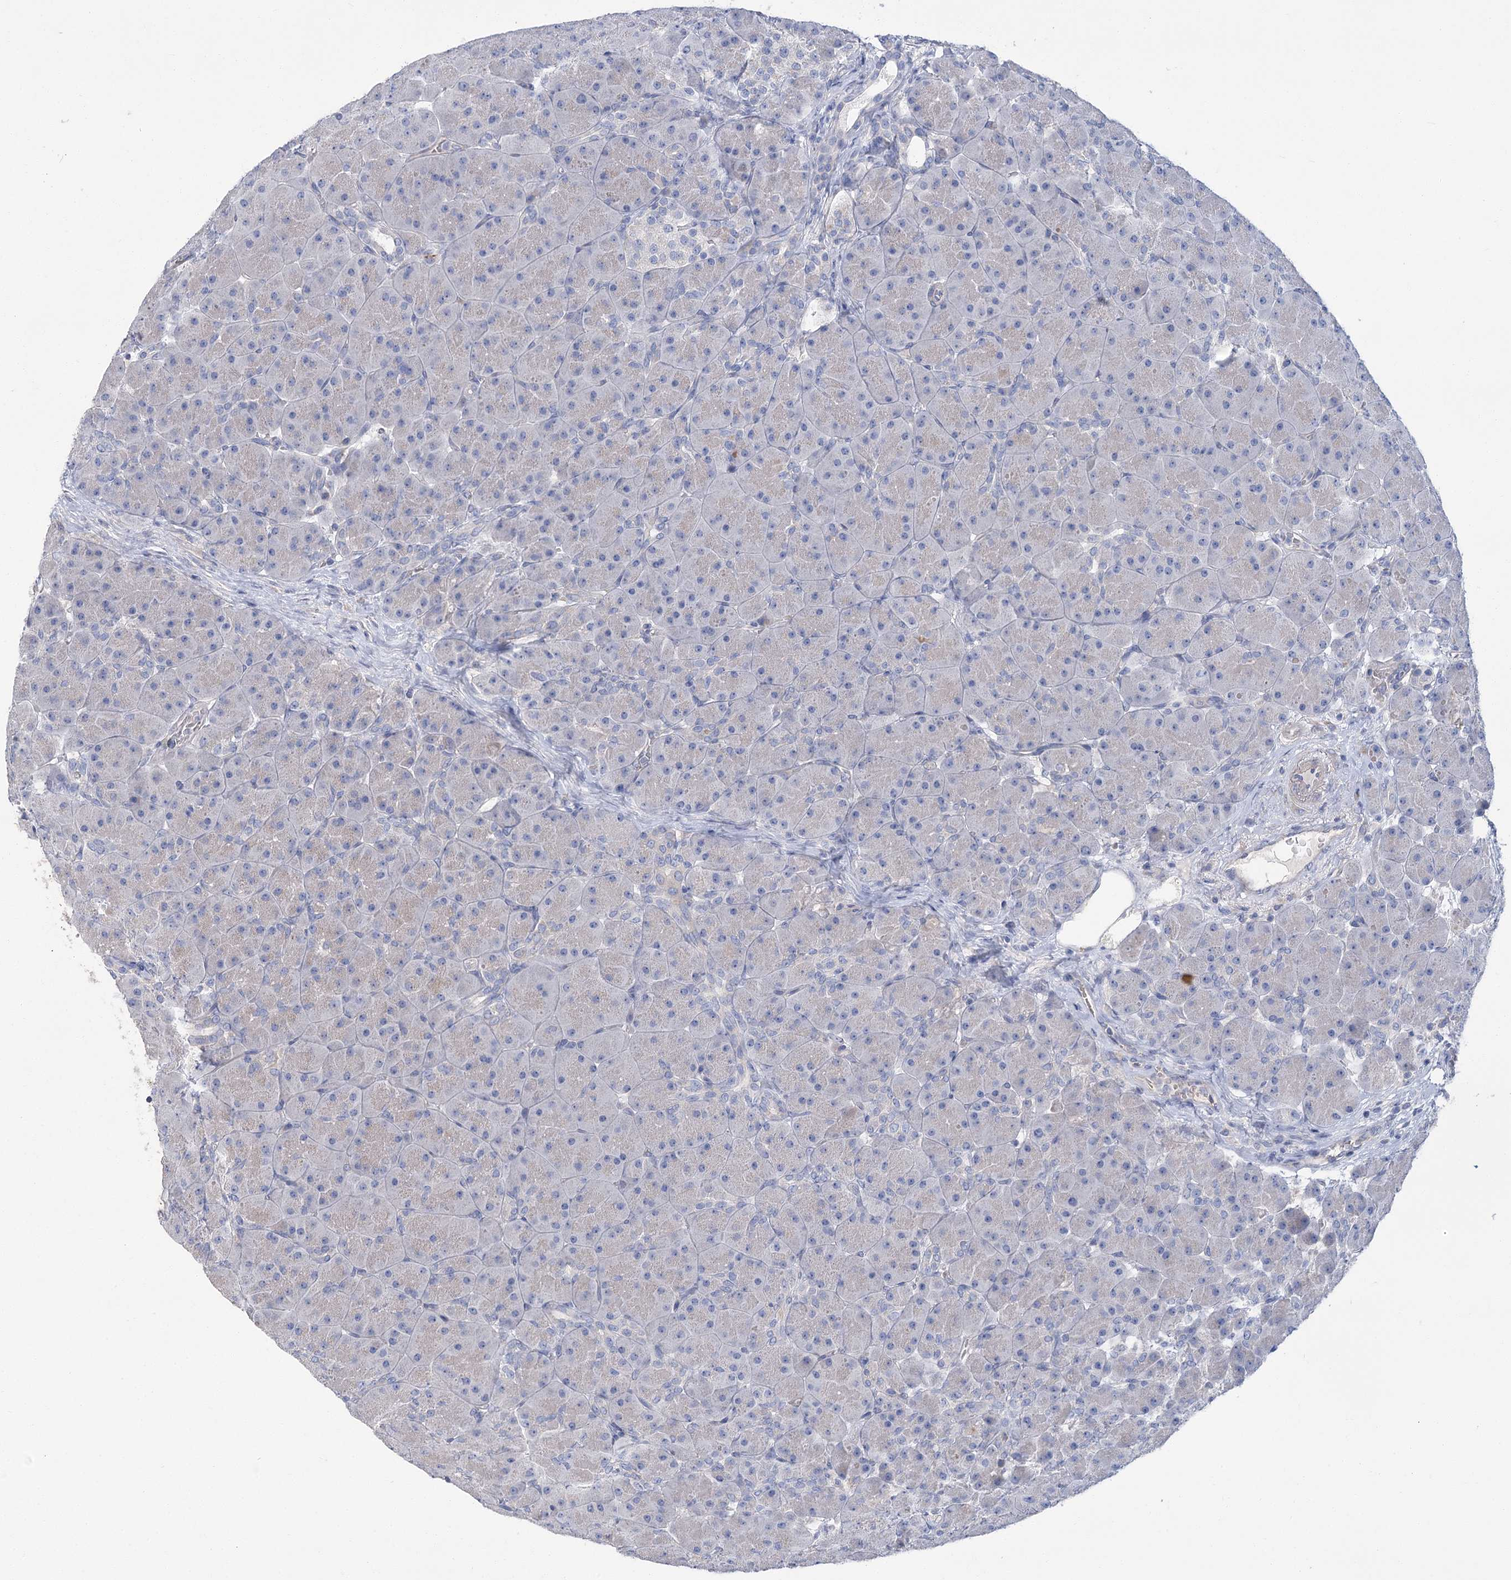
{"staining": {"intensity": "weak", "quantity": "<25%", "location": "cytoplasmic/membranous"}, "tissue": "pancreas", "cell_type": "Exocrine glandular cells", "image_type": "normal", "snomed": [{"axis": "morphology", "description": "Normal tissue, NOS"}, {"axis": "topography", "description": "Pancreas"}], "caption": "DAB (3,3'-diaminobenzidine) immunohistochemical staining of benign pancreas demonstrates no significant staining in exocrine glandular cells.", "gene": "SLC9A3", "patient": {"sex": "male", "age": 66}}